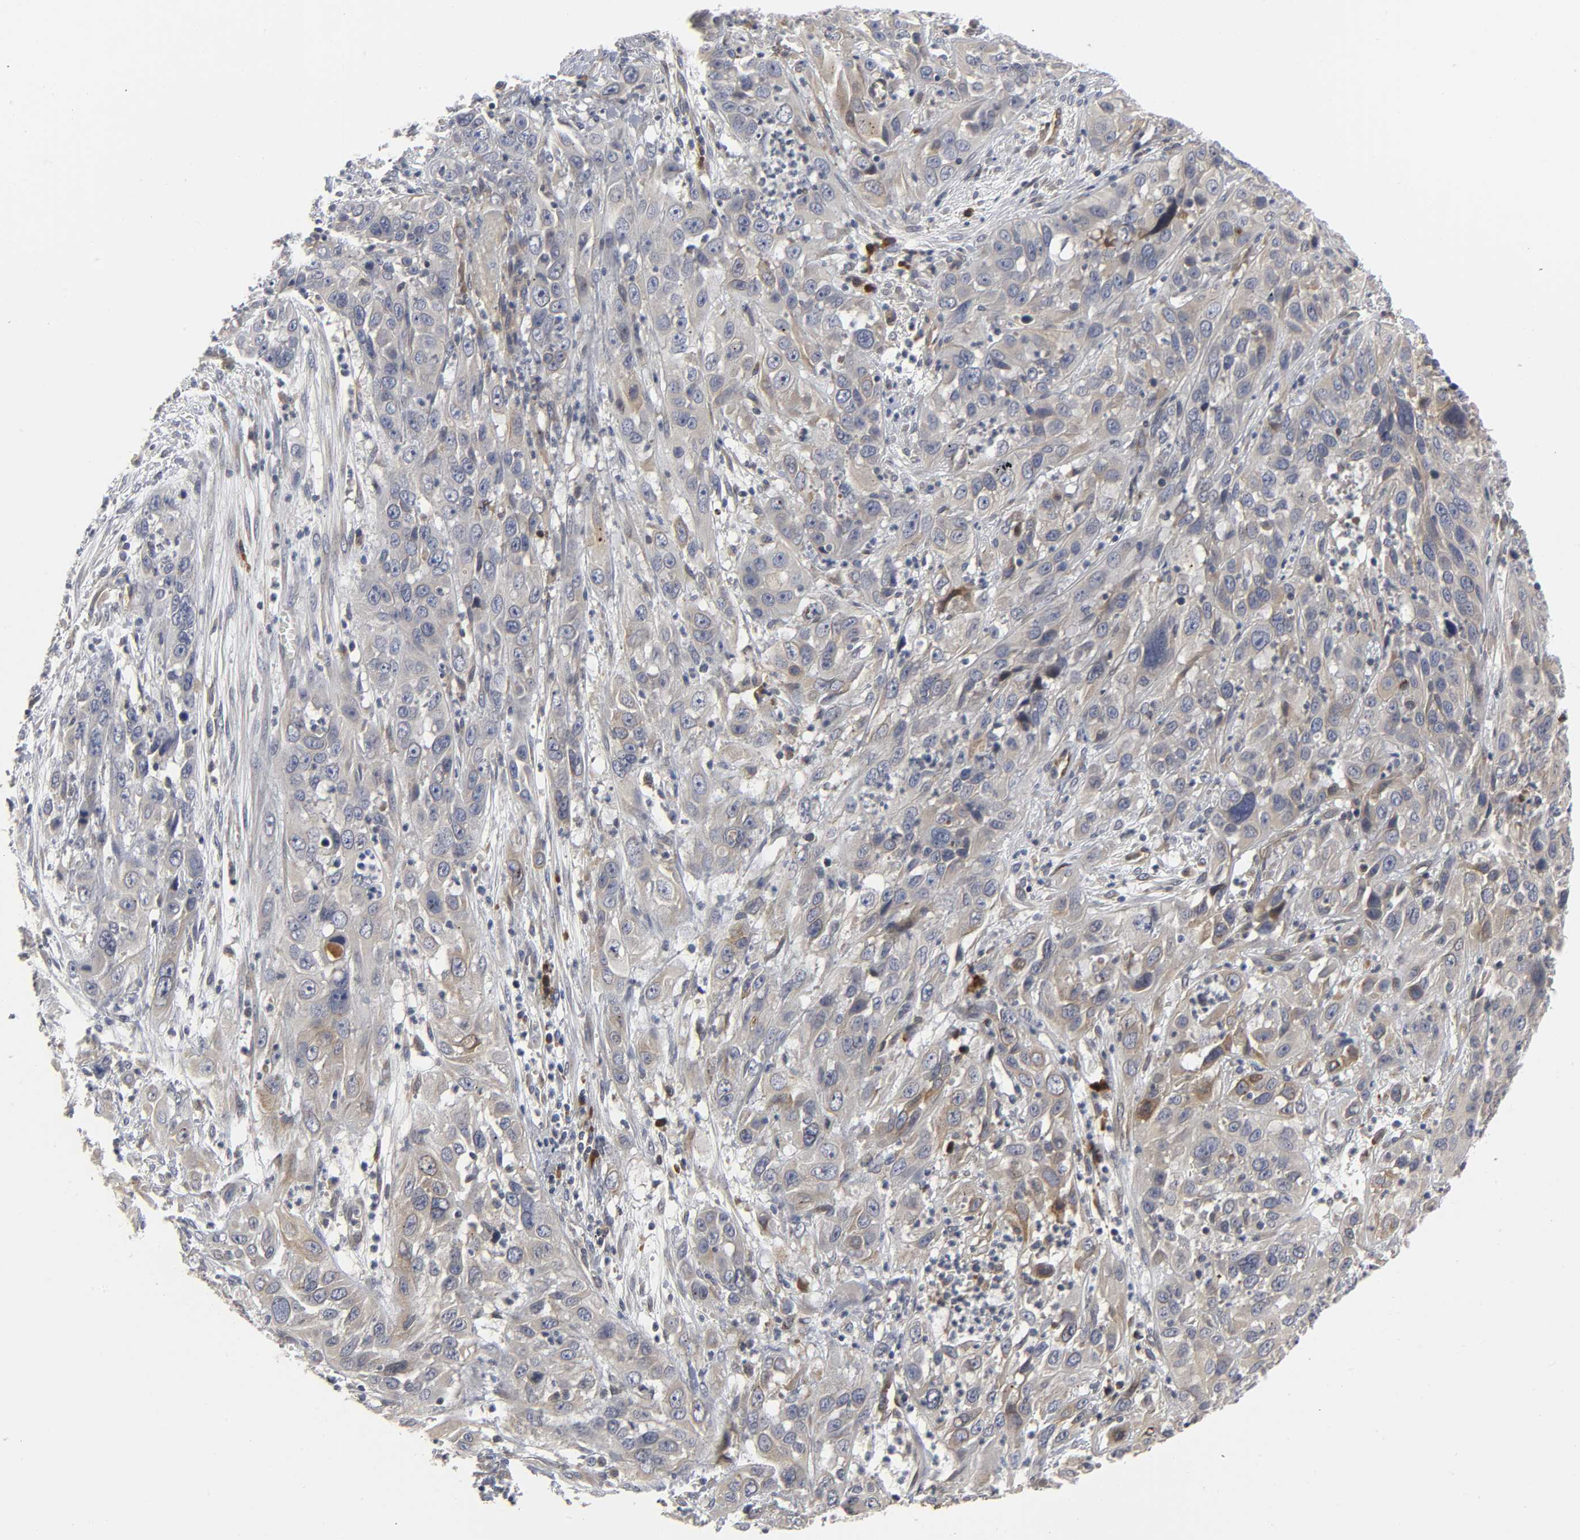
{"staining": {"intensity": "weak", "quantity": "<25%", "location": "cytoplasmic/membranous"}, "tissue": "cervical cancer", "cell_type": "Tumor cells", "image_type": "cancer", "snomed": [{"axis": "morphology", "description": "Squamous cell carcinoma, NOS"}, {"axis": "topography", "description": "Cervix"}], "caption": "IHC of human cervical squamous cell carcinoma exhibits no positivity in tumor cells.", "gene": "ASB6", "patient": {"sex": "female", "age": 32}}